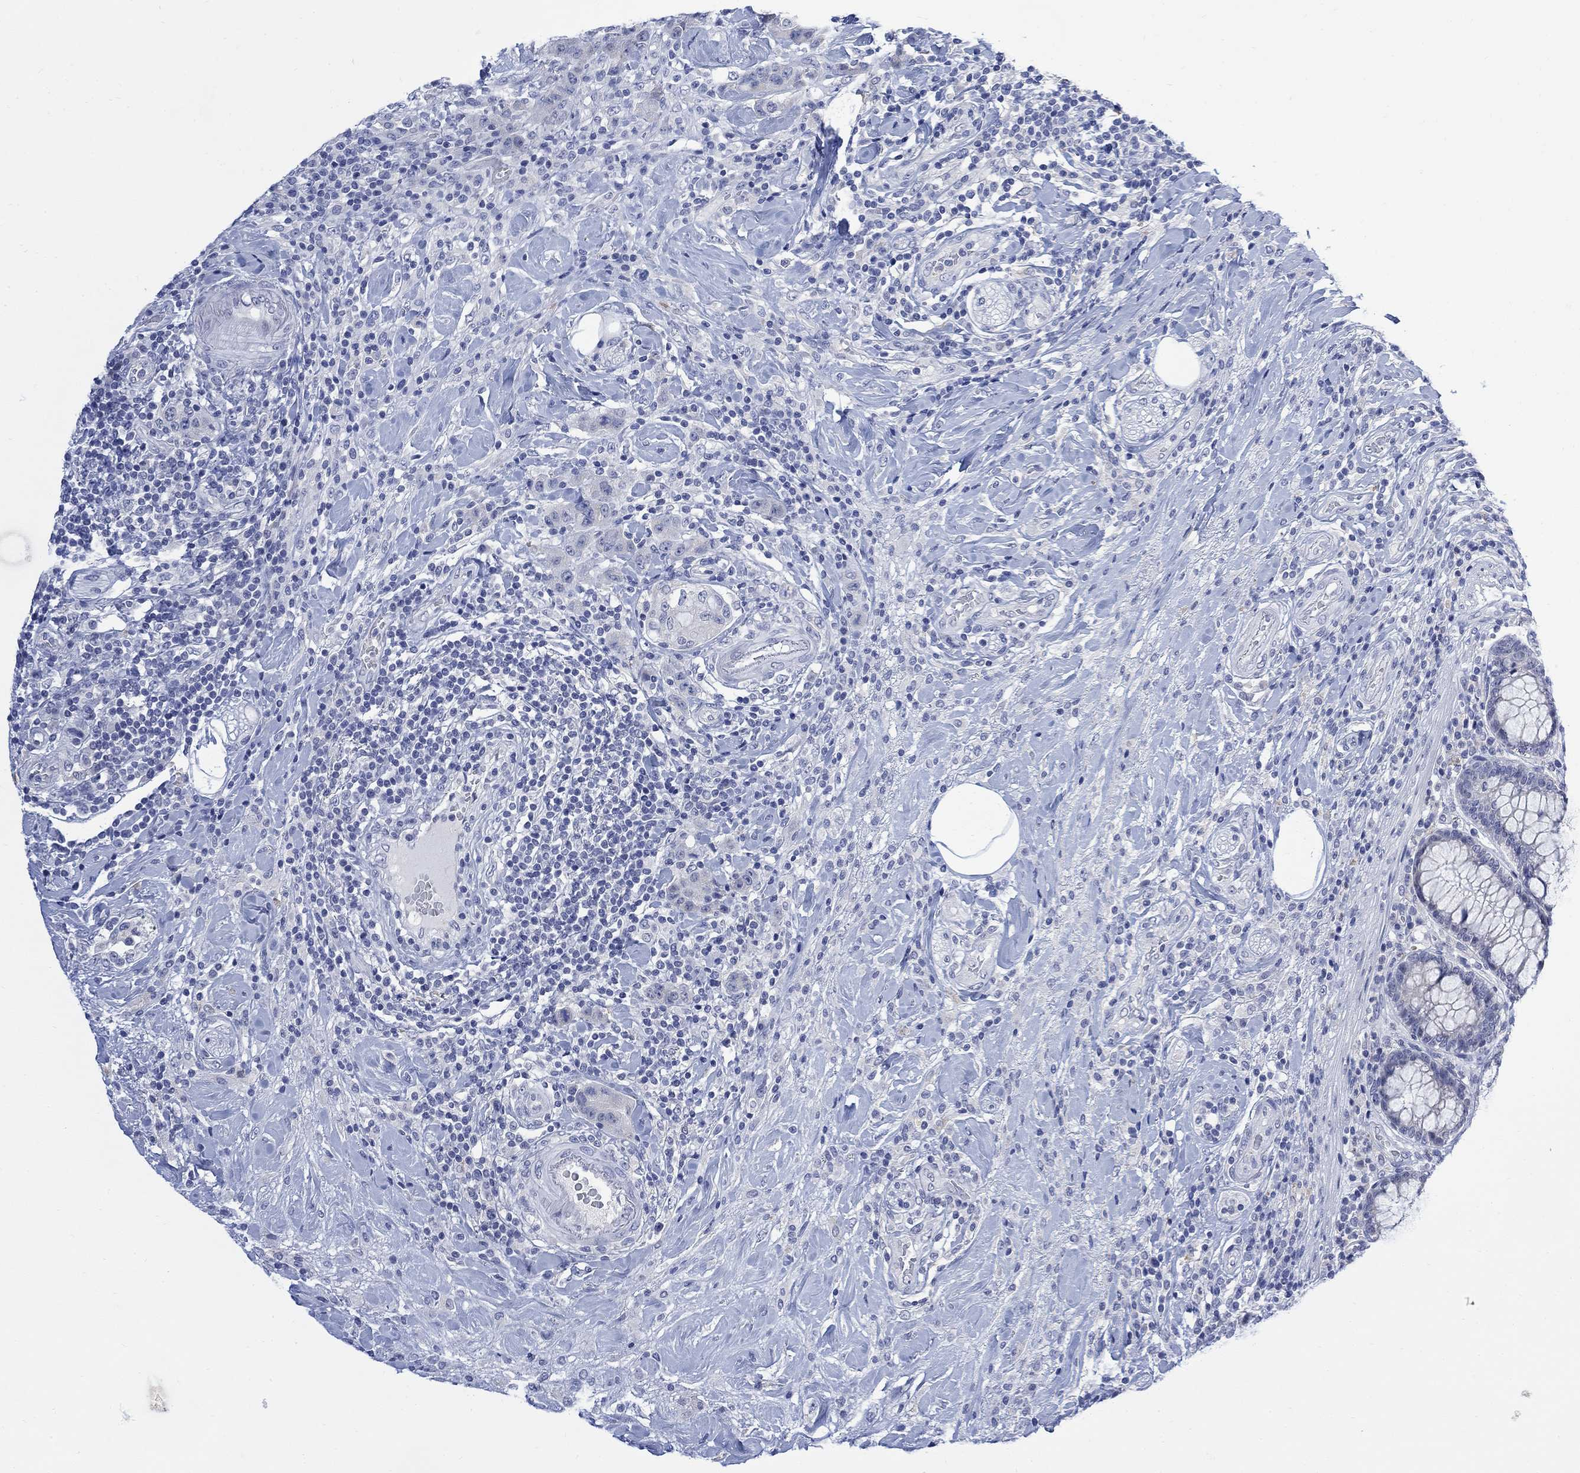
{"staining": {"intensity": "negative", "quantity": "none", "location": "none"}, "tissue": "colorectal cancer", "cell_type": "Tumor cells", "image_type": "cancer", "snomed": [{"axis": "morphology", "description": "Adenocarcinoma, NOS"}, {"axis": "topography", "description": "Colon"}], "caption": "High magnification brightfield microscopy of colorectal cancer stained with DAB (brown) and counterstained with hematoxylin (blue): tumor cells show no significant positivity. (DAB (3,3'-diaminobenzidine) immunohistochemistry (IHC) with hematoxylin counter stain).", "gene": "FBP2", "patient": {"sex": "female", "age": 69}}